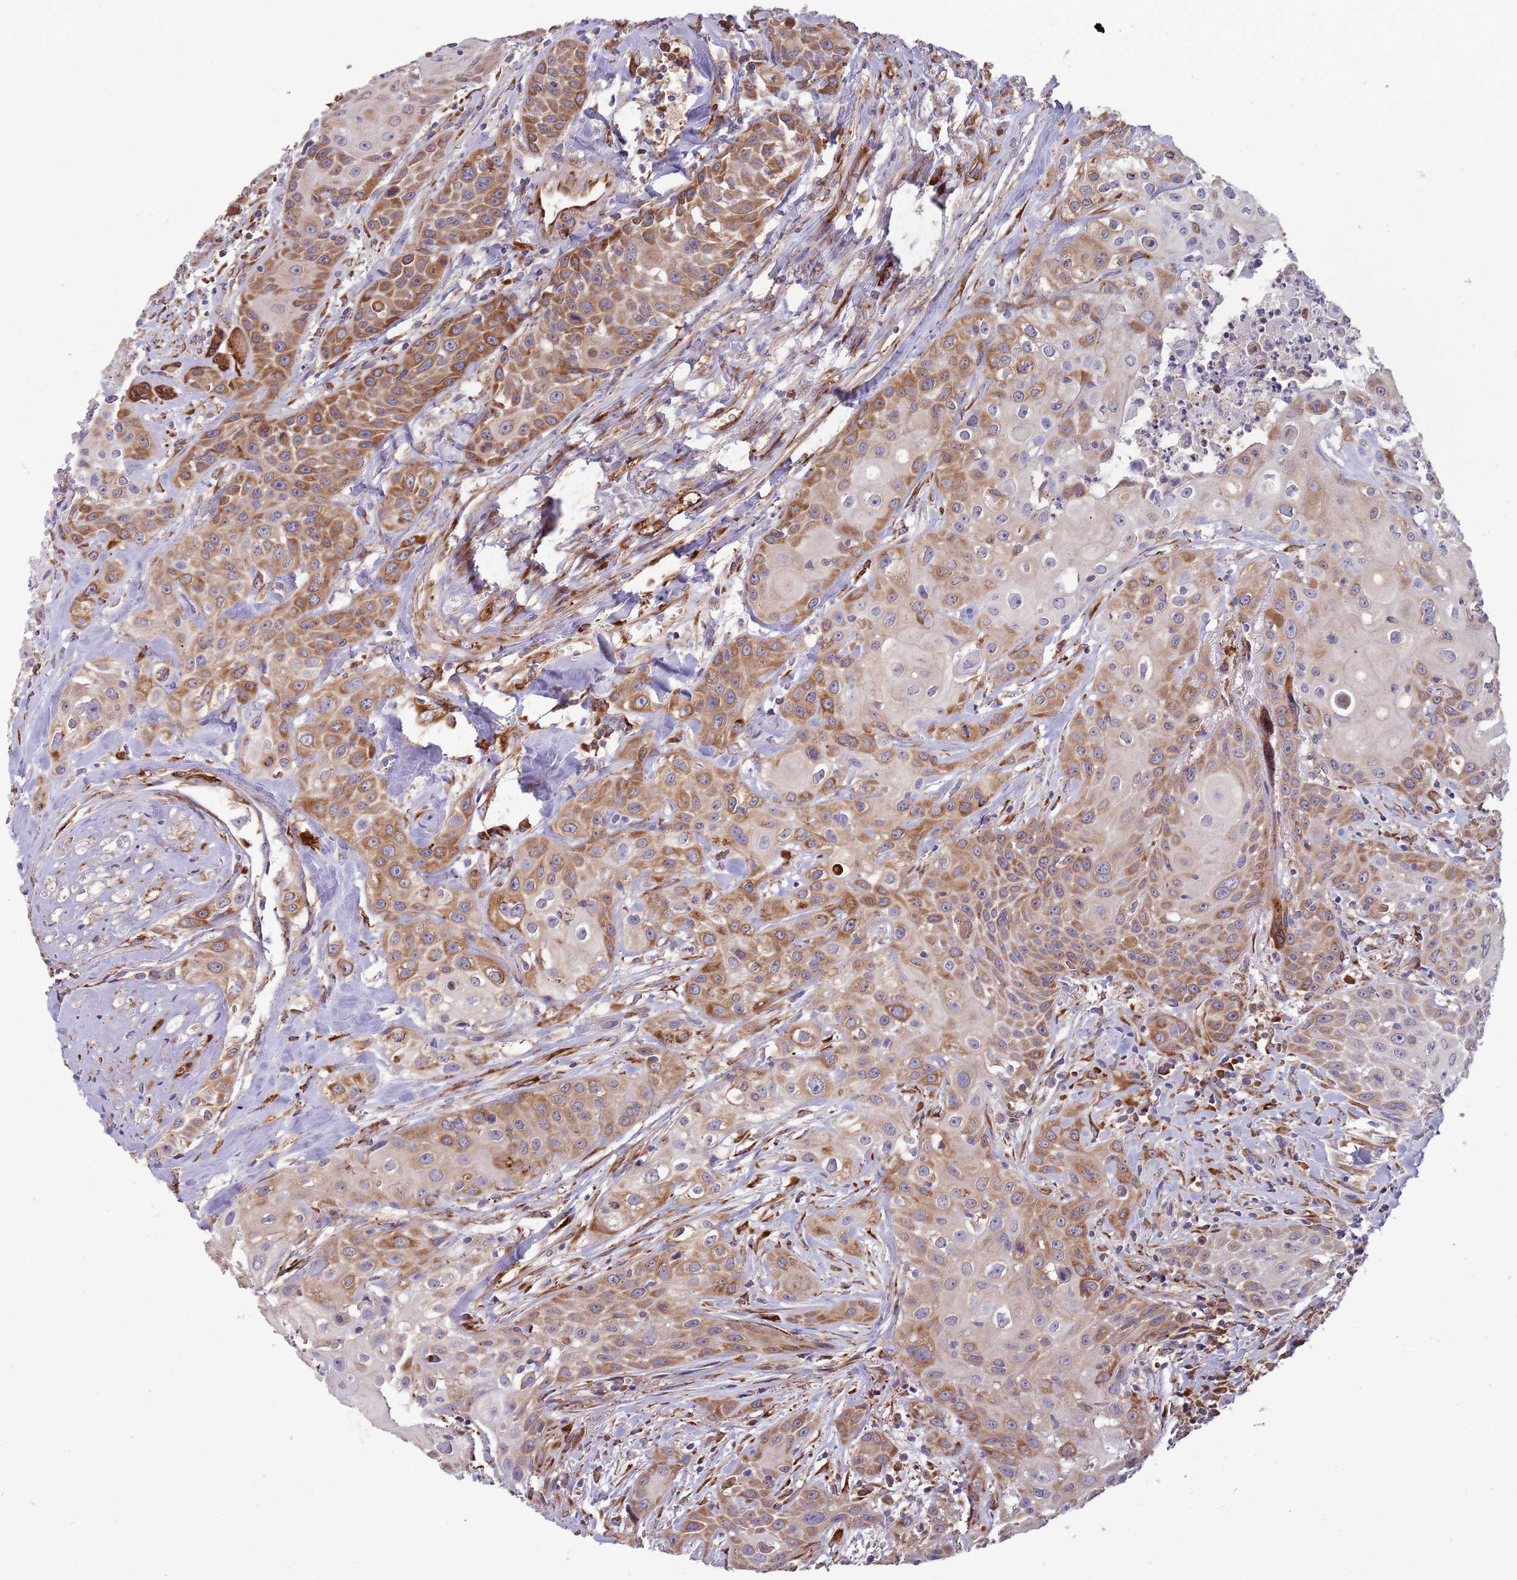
{"staining": {"intensity": "moderate", "quantity": ">75%", "location": "cytoplasmic/membranous"}, "tissue": "head and neck cancer", "cell_type": "Tumor cells", "image_type": "cancer", "snomed": [{"axis": "morphology", "description": "Squamous cell carcinoma, NOS"}, {"axis": "topography", "description": "Oral tissue"}, {"axis": "topography", "description": "Head-Neck"}], "caption": "Immunohistochemistry (IHC) micrograph of human head and neck cancer (squamous cell carcinoma) stained for a protein (brown), which demonstrates medium levels of moderate cytoplasmic/membranous expression in approximately >75% of tumor cells.", "gene": "ARMCX6", "patient": {"sex": "female", "age": 82}}